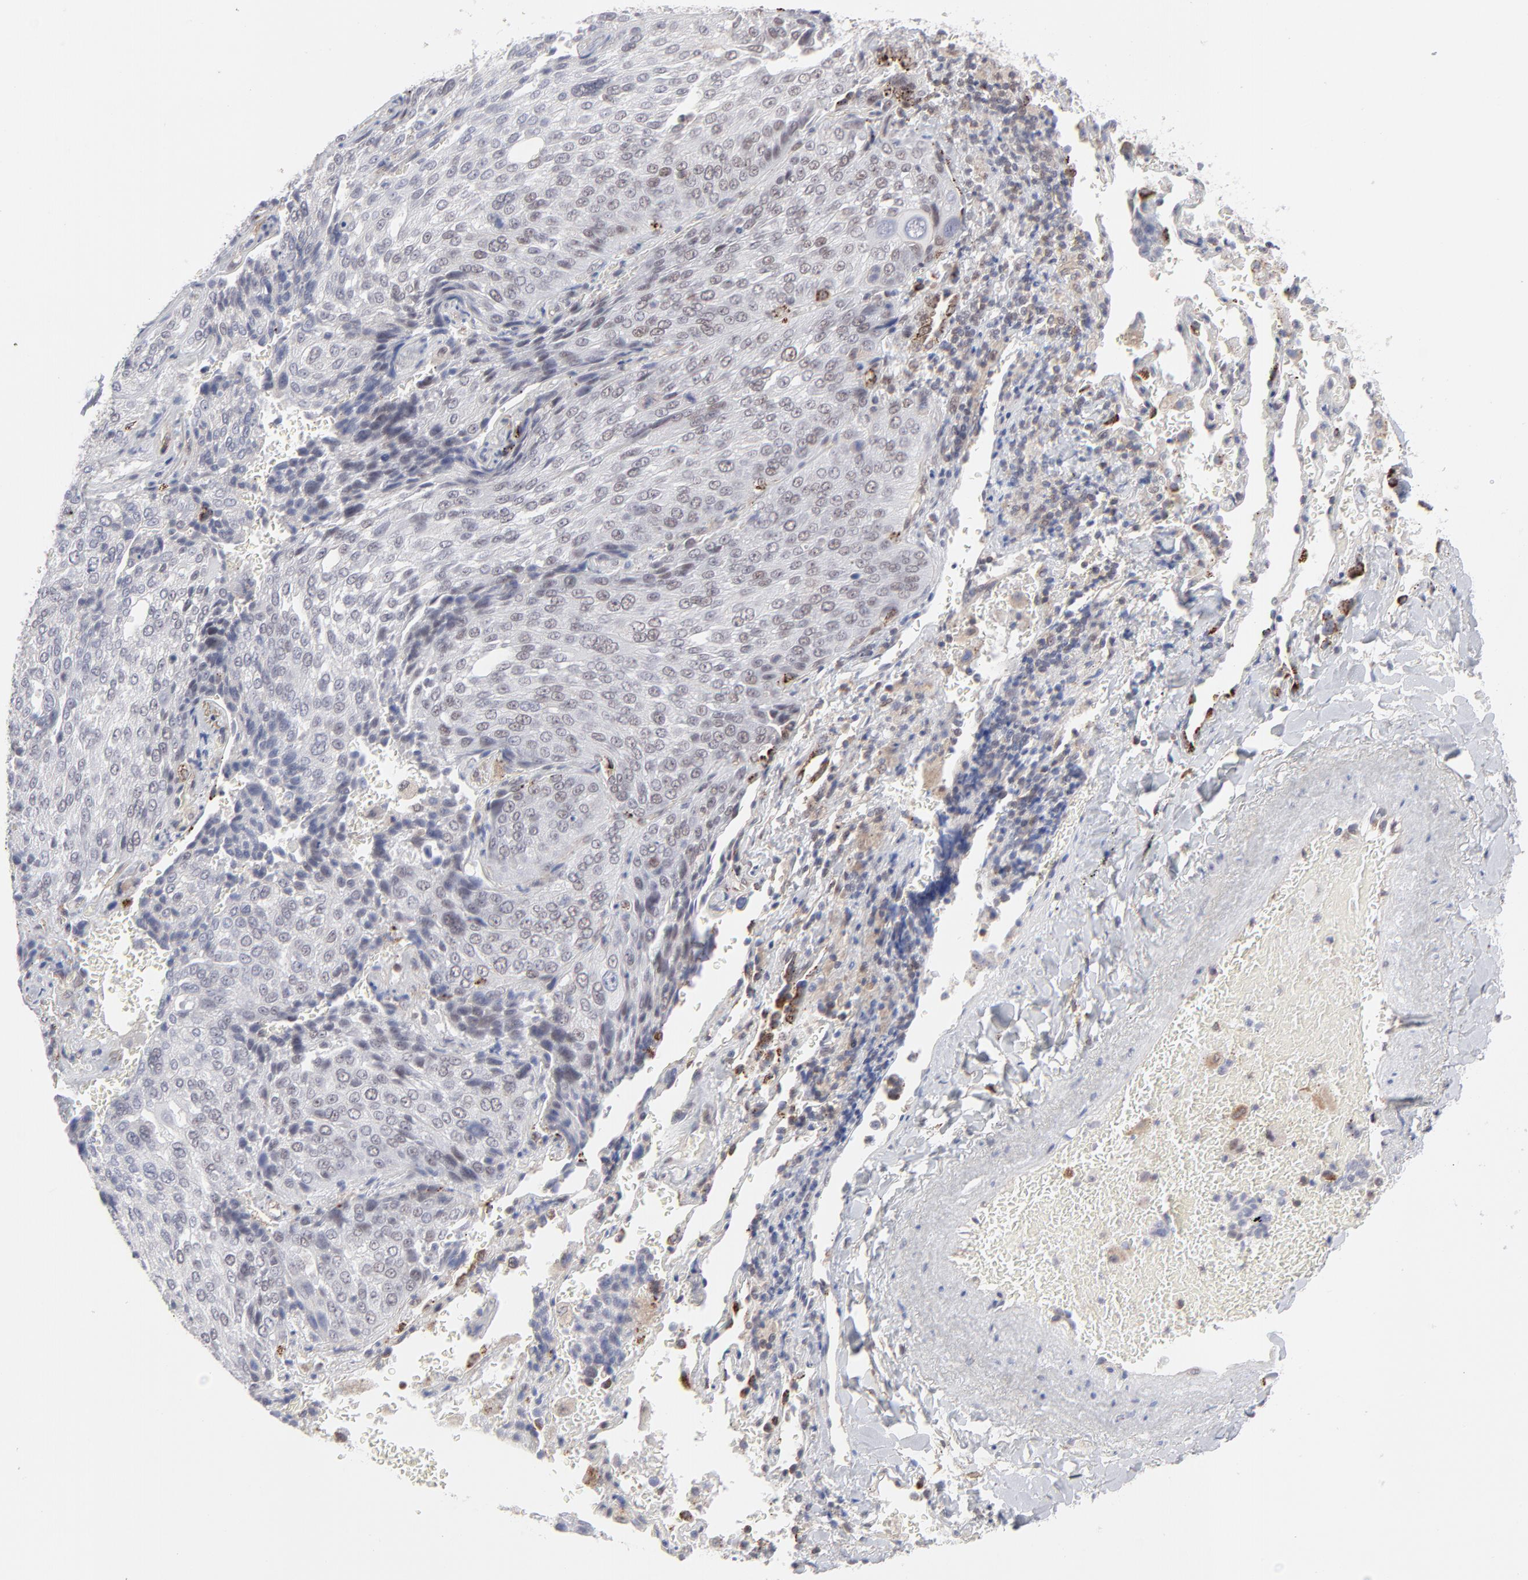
{"staining": {"intensity": "weak", "quantity": "<25%", "location": "nuclear"}, "tissue": "lung cancer", "cell_type": "Tumor cells", "image_type": "cancer", "snomed": [{"axis": "morphology", "description": "Squamous cell carcinoma, NOS"}, {"axis": "topography", "description": "Lung"}], "caption": "Protein analysis of lung cancer (squamous cell carcinoma) shows no significant staining in tumor cells. Brightfield microscopy of immunohistochemistry (IHC) stained with DAB (3,3'-diaminobenzidine) (brown) and hematoxylin (blue), captured at high magnification.", "gene": "NBN", "patient": {"sex": "male", "age": 54}}